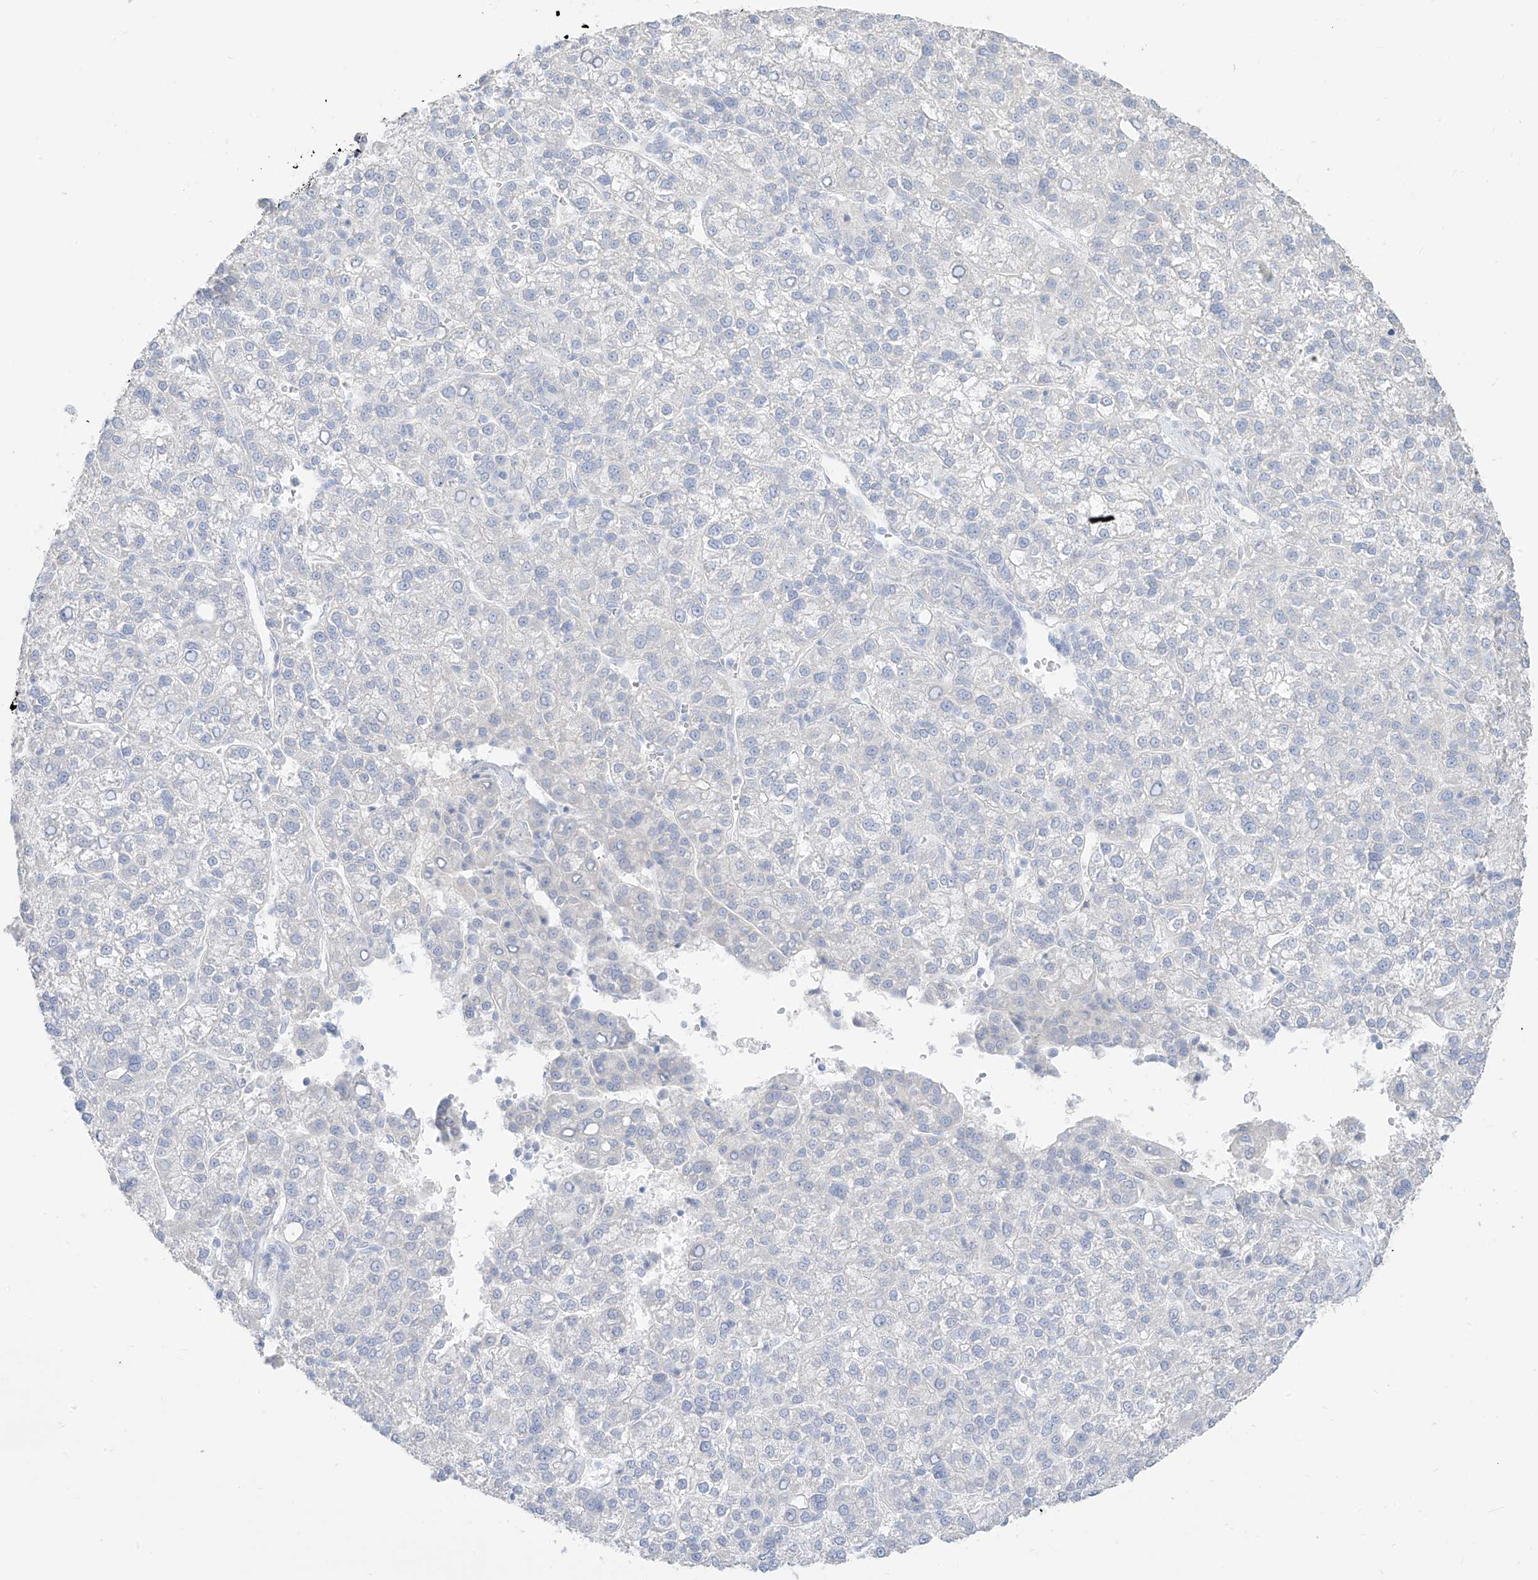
{"staining": {"intensity": "negative", "quantity": "none", "location": "none"}, "tissue": "liver cancer", "cell_type": "Tumor cells", "image_type": "cancer", "snomed": [{"axis": "morphology", "description": "Carcinoma, Hepatocellular, NOS"}, {"axis": "topography", "description": "Liver"}], "caption": "The immunohistochemistry (IHC) image has no significant positivity in tumor cells of liver cancer (hepatocellular carcinoma) tissue.", "gene": "ARHGEF40", "patient": {"sex": "female", "age": 58}}